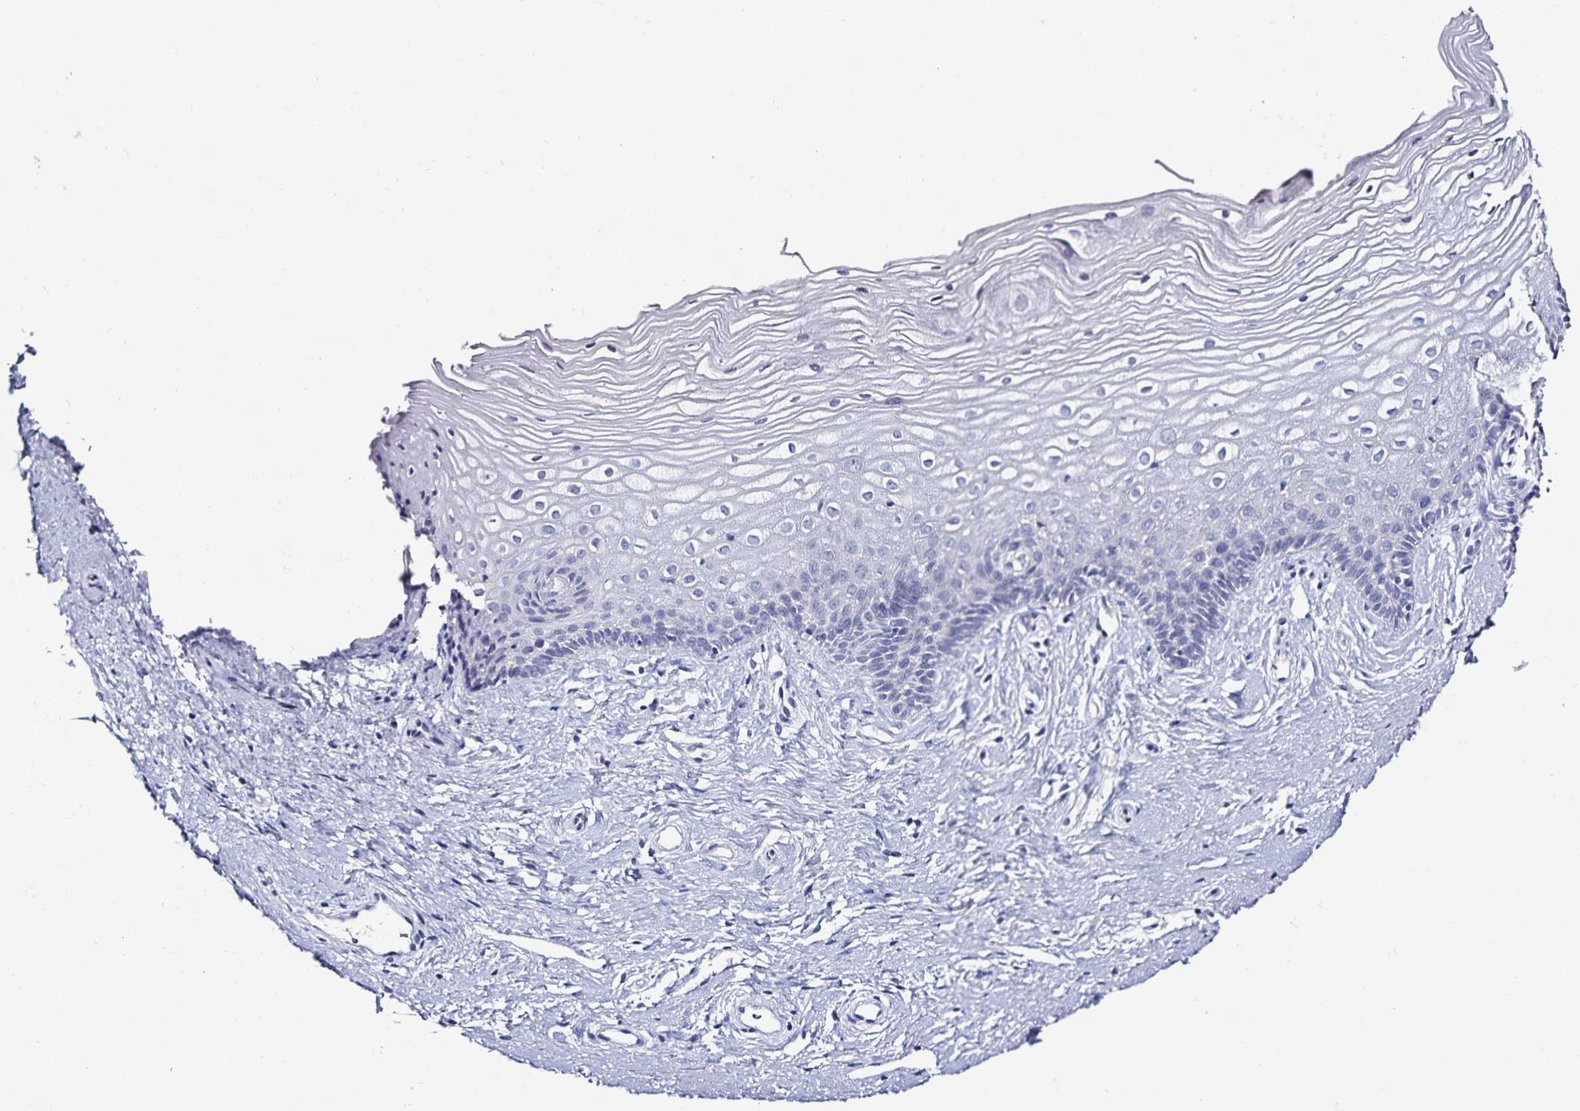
{"staining": {"intensity": "negative", "quantity": "none", "location": "none"}, "tissue": "cervix", "cell_type": "Glandular cells", "image_type": "normal", "snomed": [{"axis": "morphology", "description": "Normal tissue, NOS"}, {"axis": "topography", "description": "Cervix"}], "caption": "The photomicrograph exhibits no significant expression in glandular cells of cervix. (Brightfield microscopy of DAB (3,3'-diaminobenzidine) IHC at high magnification).", "gene": "TTR", "patient": {"sex": "female", "age": 40}}